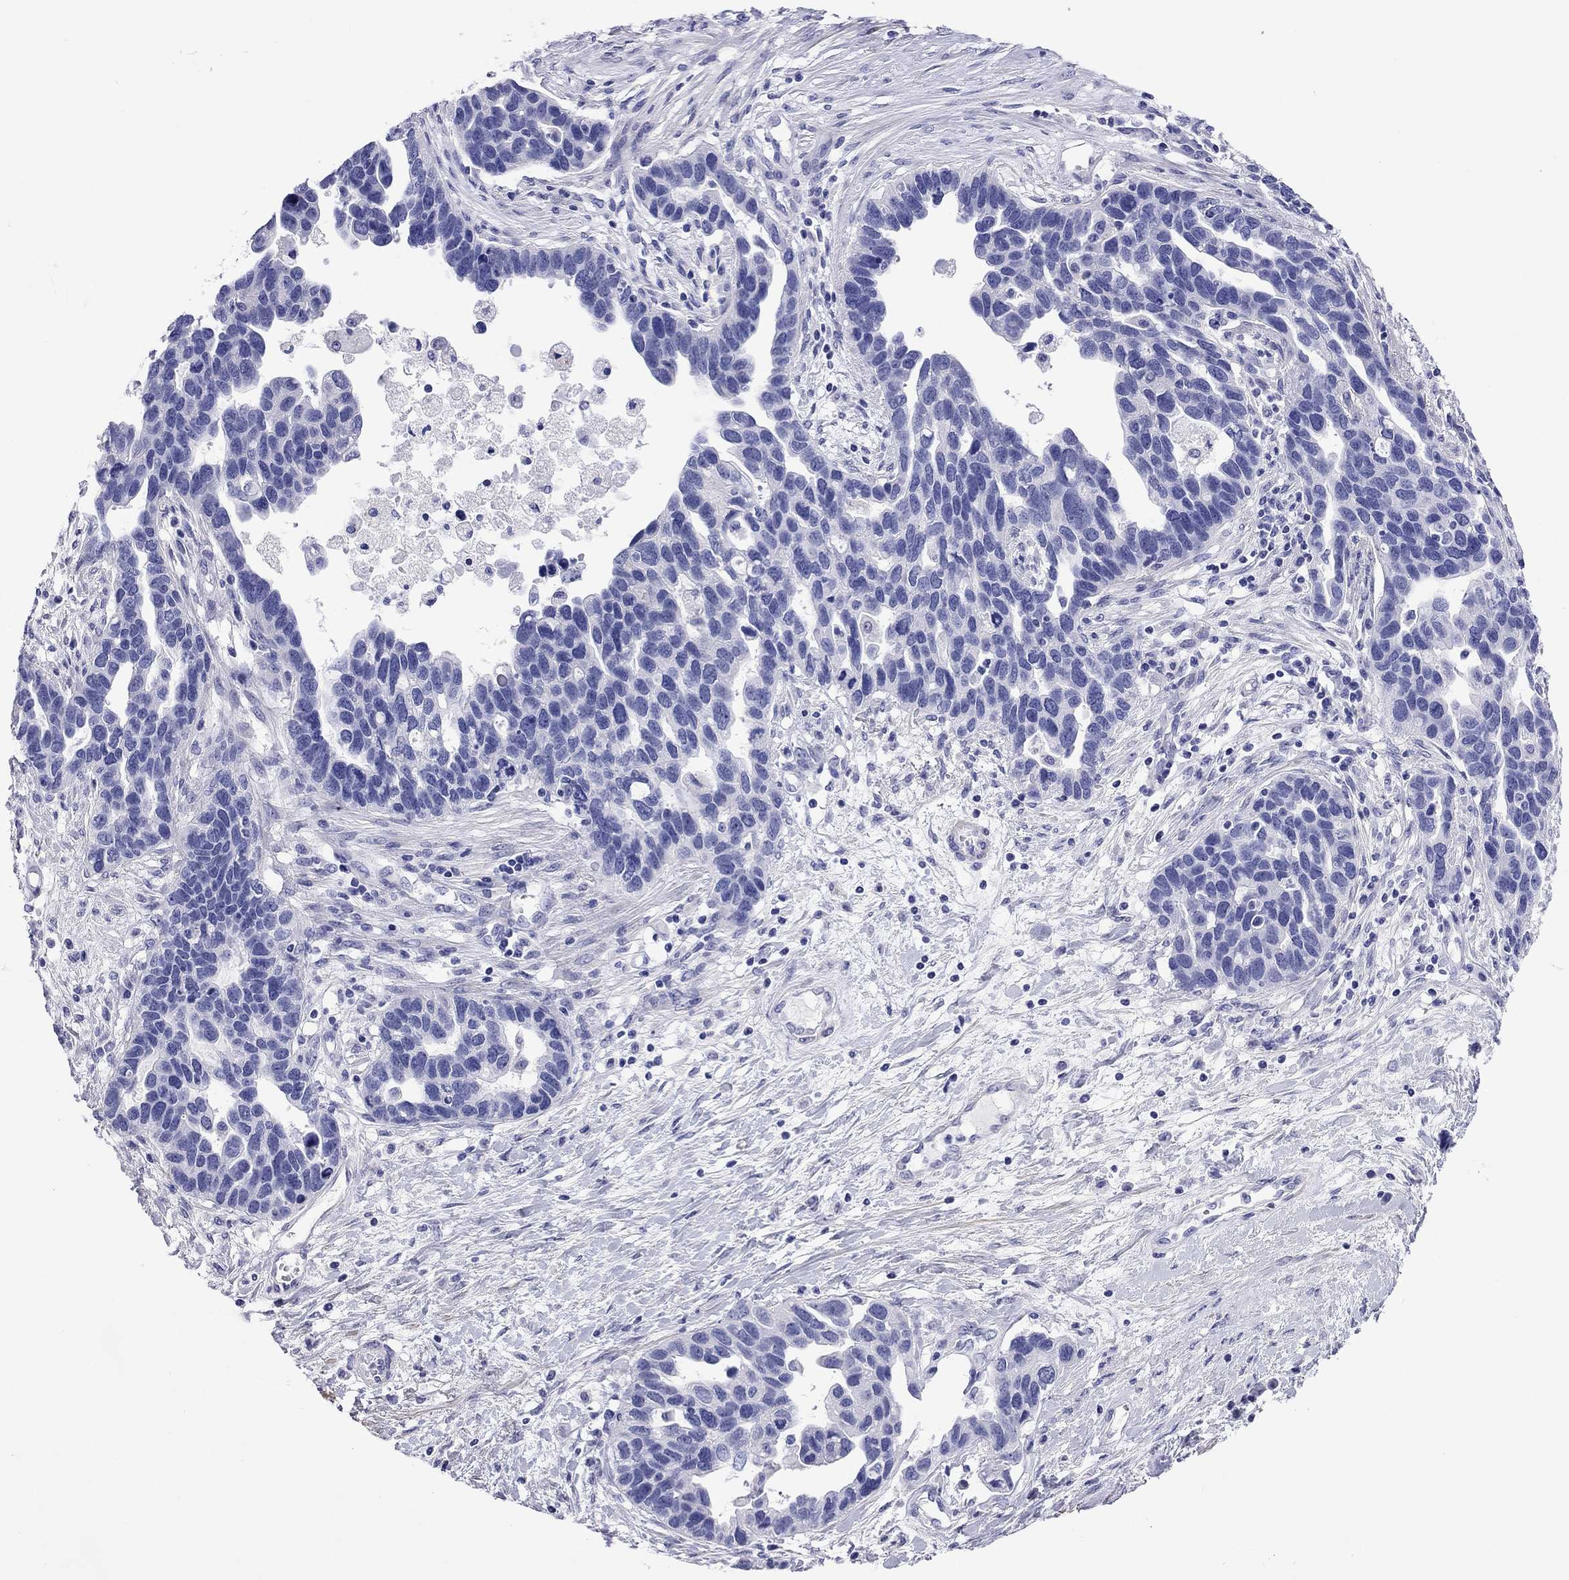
{"staining": {"intensity": "negative", "quantity": "none", "location": "none"}, "tissue": "ovarian cancer", "cell_type": "Tumor cells", "image_type": "cancer", "snomed": [{"axis": "morphology", "description": "Cystadenocarcinoma, serous, NOS"}, {"axis": "topography", "description": "Ovary"}], "caption": "There is no significant staining in tumor cells of serous cystadenocarcinoma (ovarian). (Brightfield microscopy of DAB (3,3'-diaminobenzidine) IHC at high magnification).", "gene": "KIAA2012", "patient": {"sex": "female", "age": 54}}